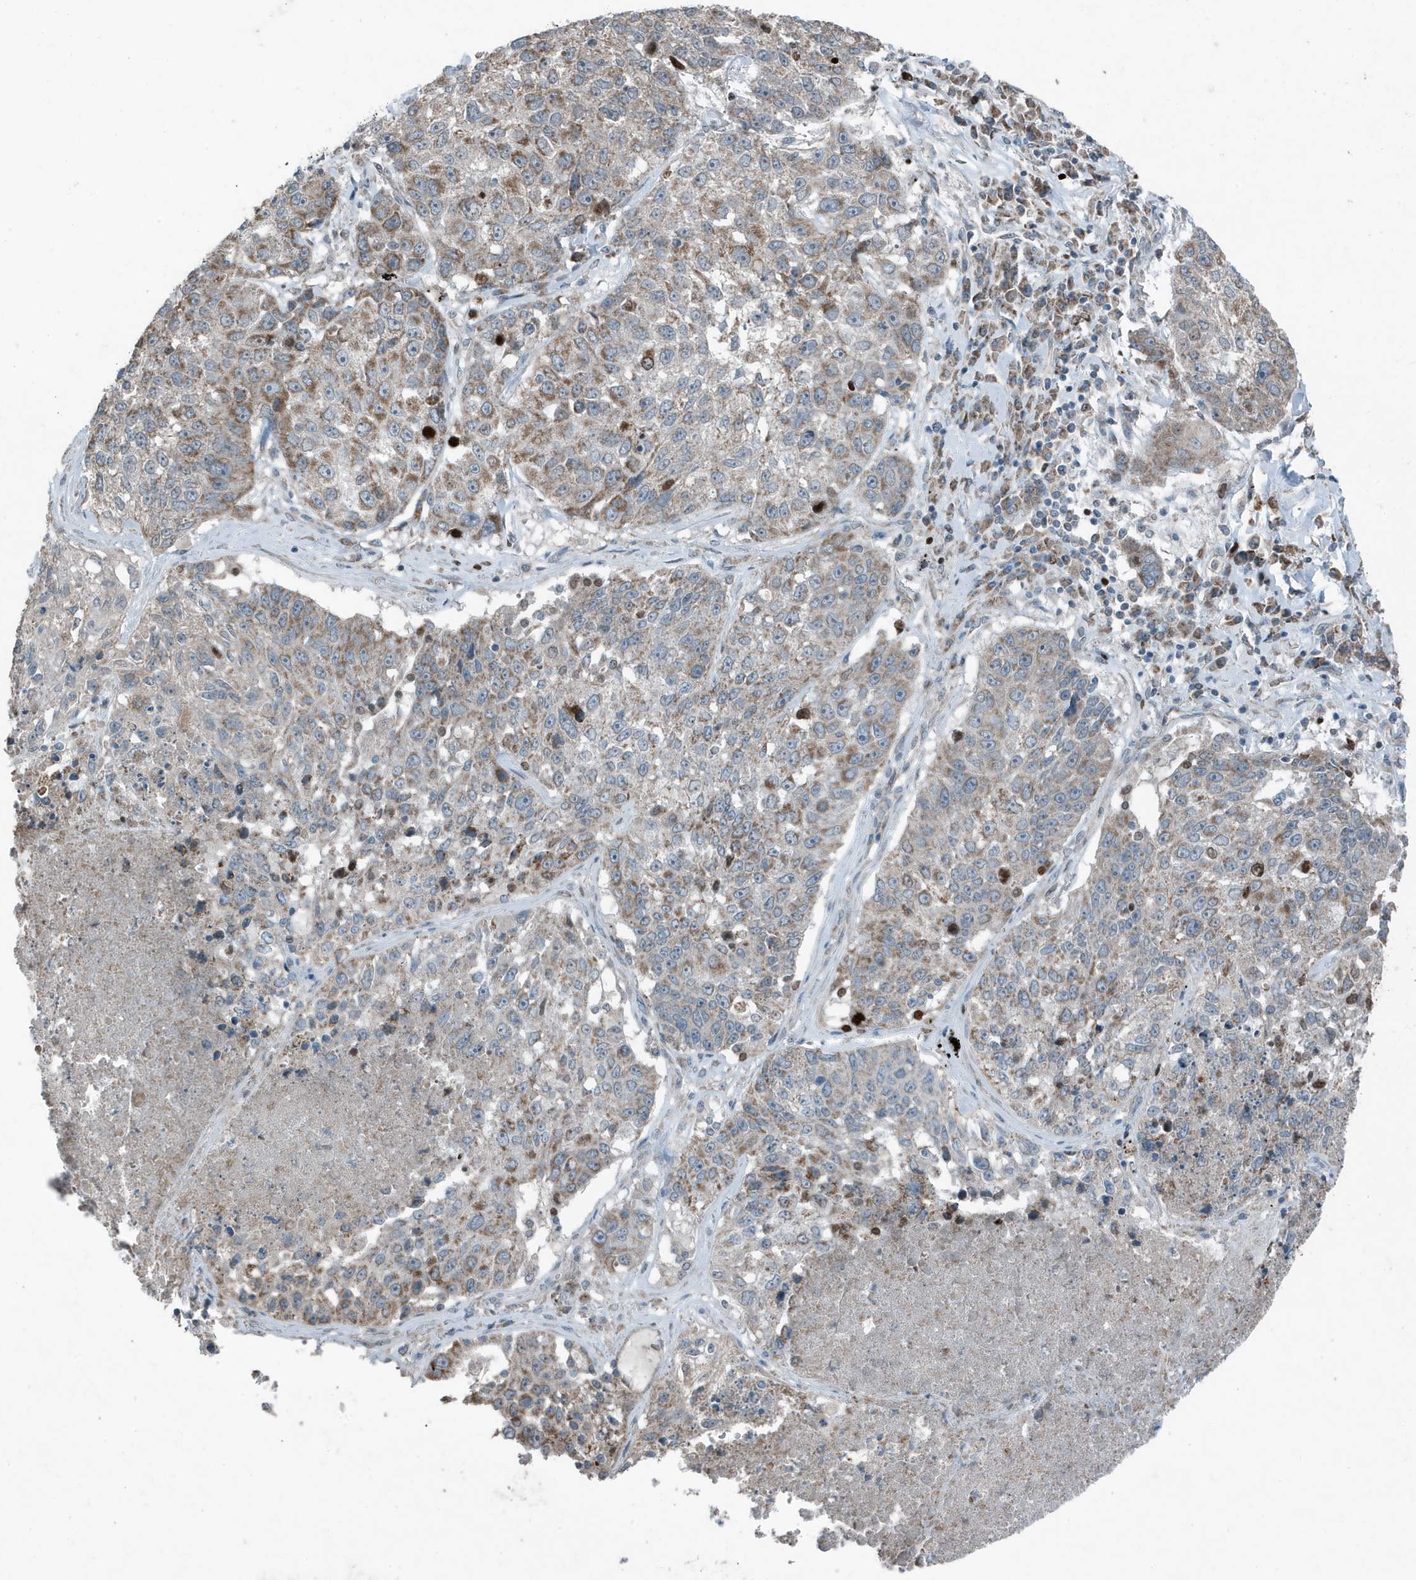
{"staining": {"intensity": "moderate", "quantity": "25%-75%", "location": "cytoplasmic/membranous"}, "tissue": "lung cancer", "cell_type": "Tumor cells", "image_type": "cancer", "snomed": [{"axis": "morphology", "description": "Squamous cell carcinoma, NOS"}, {"axis": "topography", "description": "Lung"}], "caption": "Protein expression analysis of human lung cancer (squamous cell carcinoma) reveals moderate cytoplasmic/membranous staining in approximately 25%-75% of tumor cells.", "gene": "MT-CYB", "patient": {"sex": "male", "age": 61}}